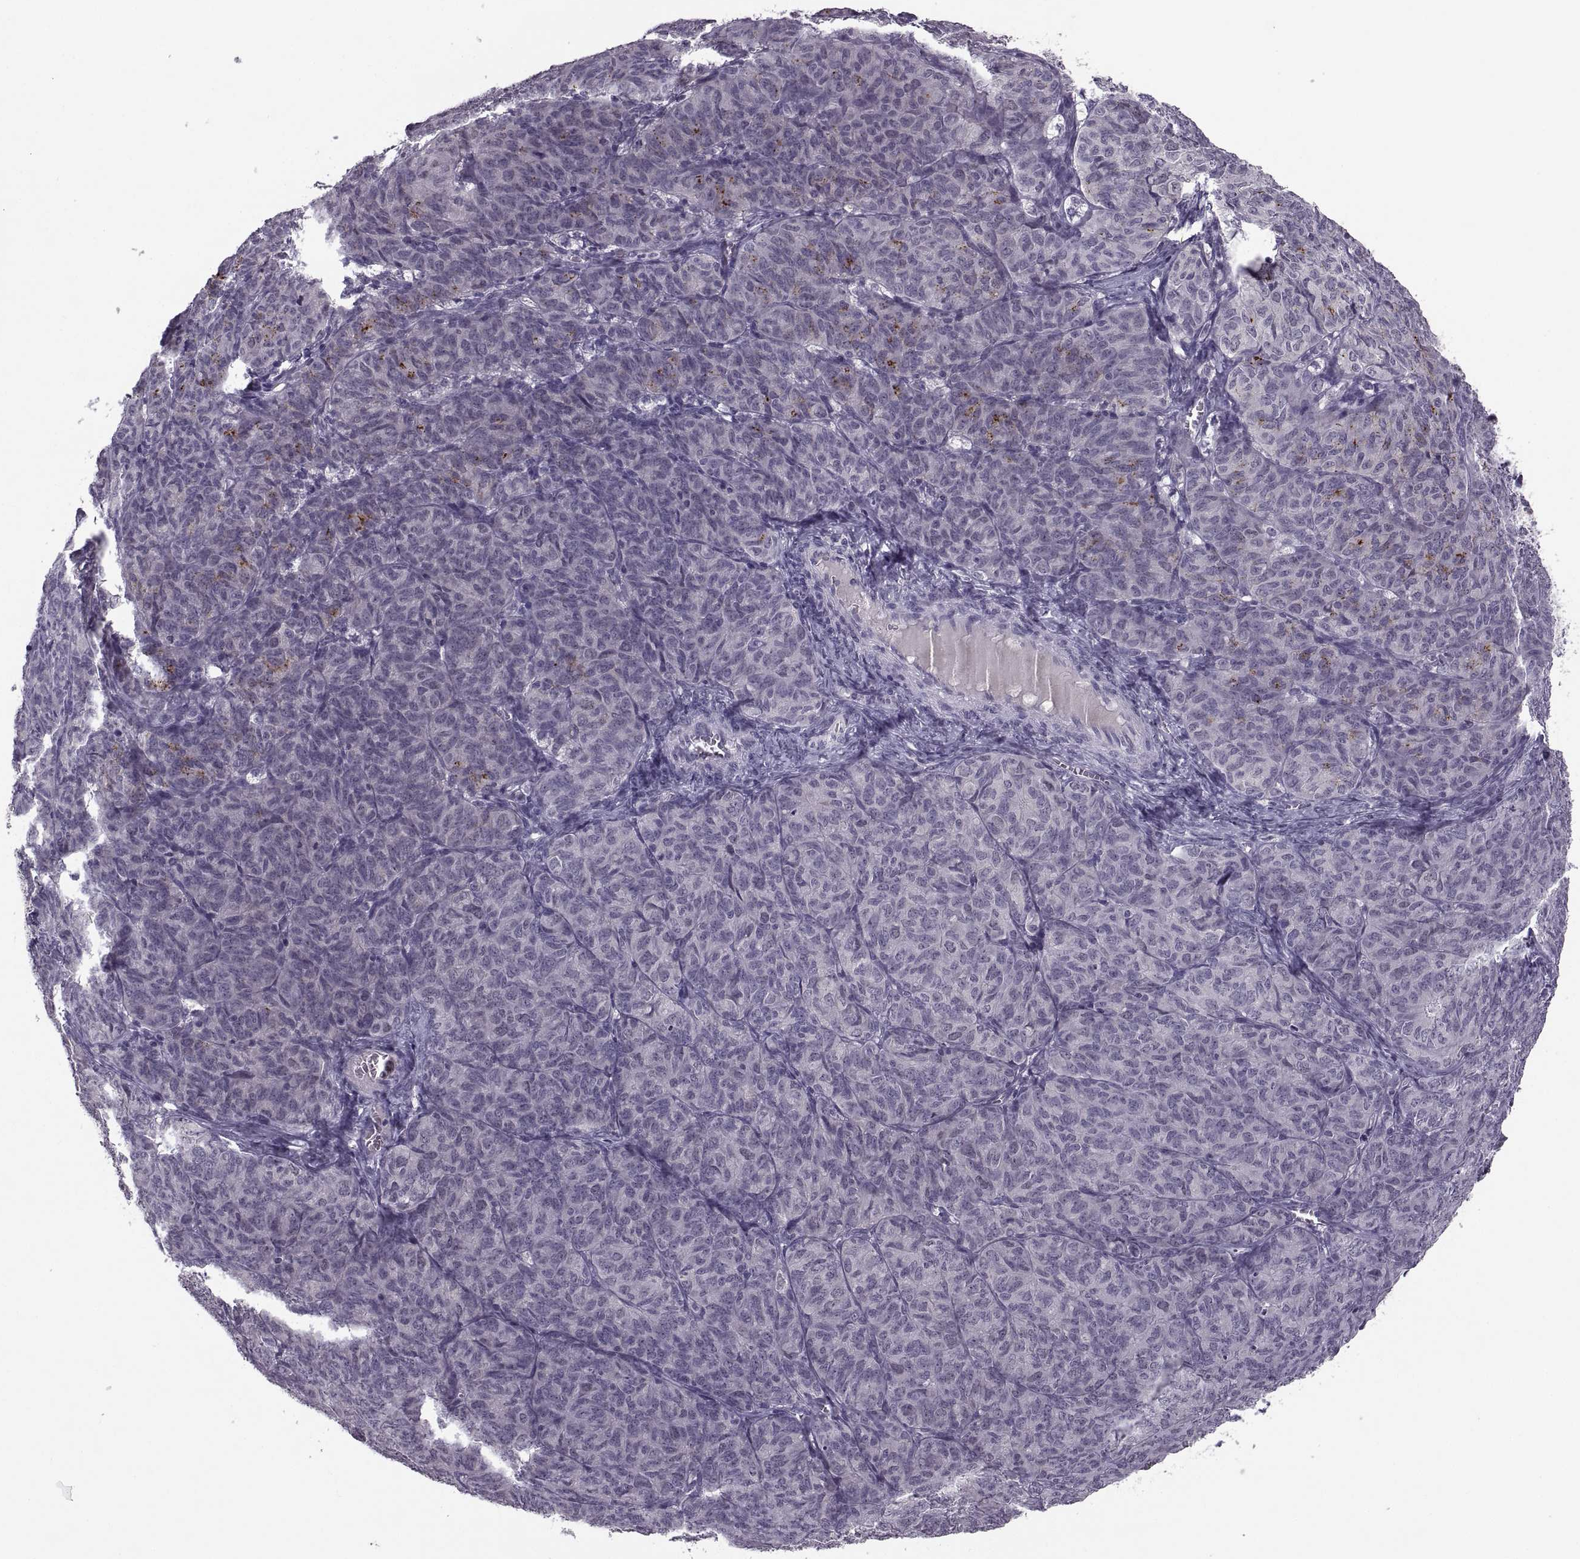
{"staining": {"intensity": "negative", "quantity": "none", "location": "none"}, "tissue": "ovarian cancer", "cell_type": "Tumor cells", "image_type": "cancer", "snomed": [{"axis": "morphology", "description": "Carcinoma, endometroid"}, {"axis": "topography", "description": "Ovary"}], "caption": "Immunohistochemistry (IHC) photomicrograph of ovarian endometroid carcinoma stained for a protein (brown), which shows no positivity in tumor cells. (DAB (3,3'-diaminobenzidine) immunohistochemistry visualized using brightfield microscopy, high magnification).", "gene": "CACNA1F", "patient": {"sex": "female", "age": 80}}